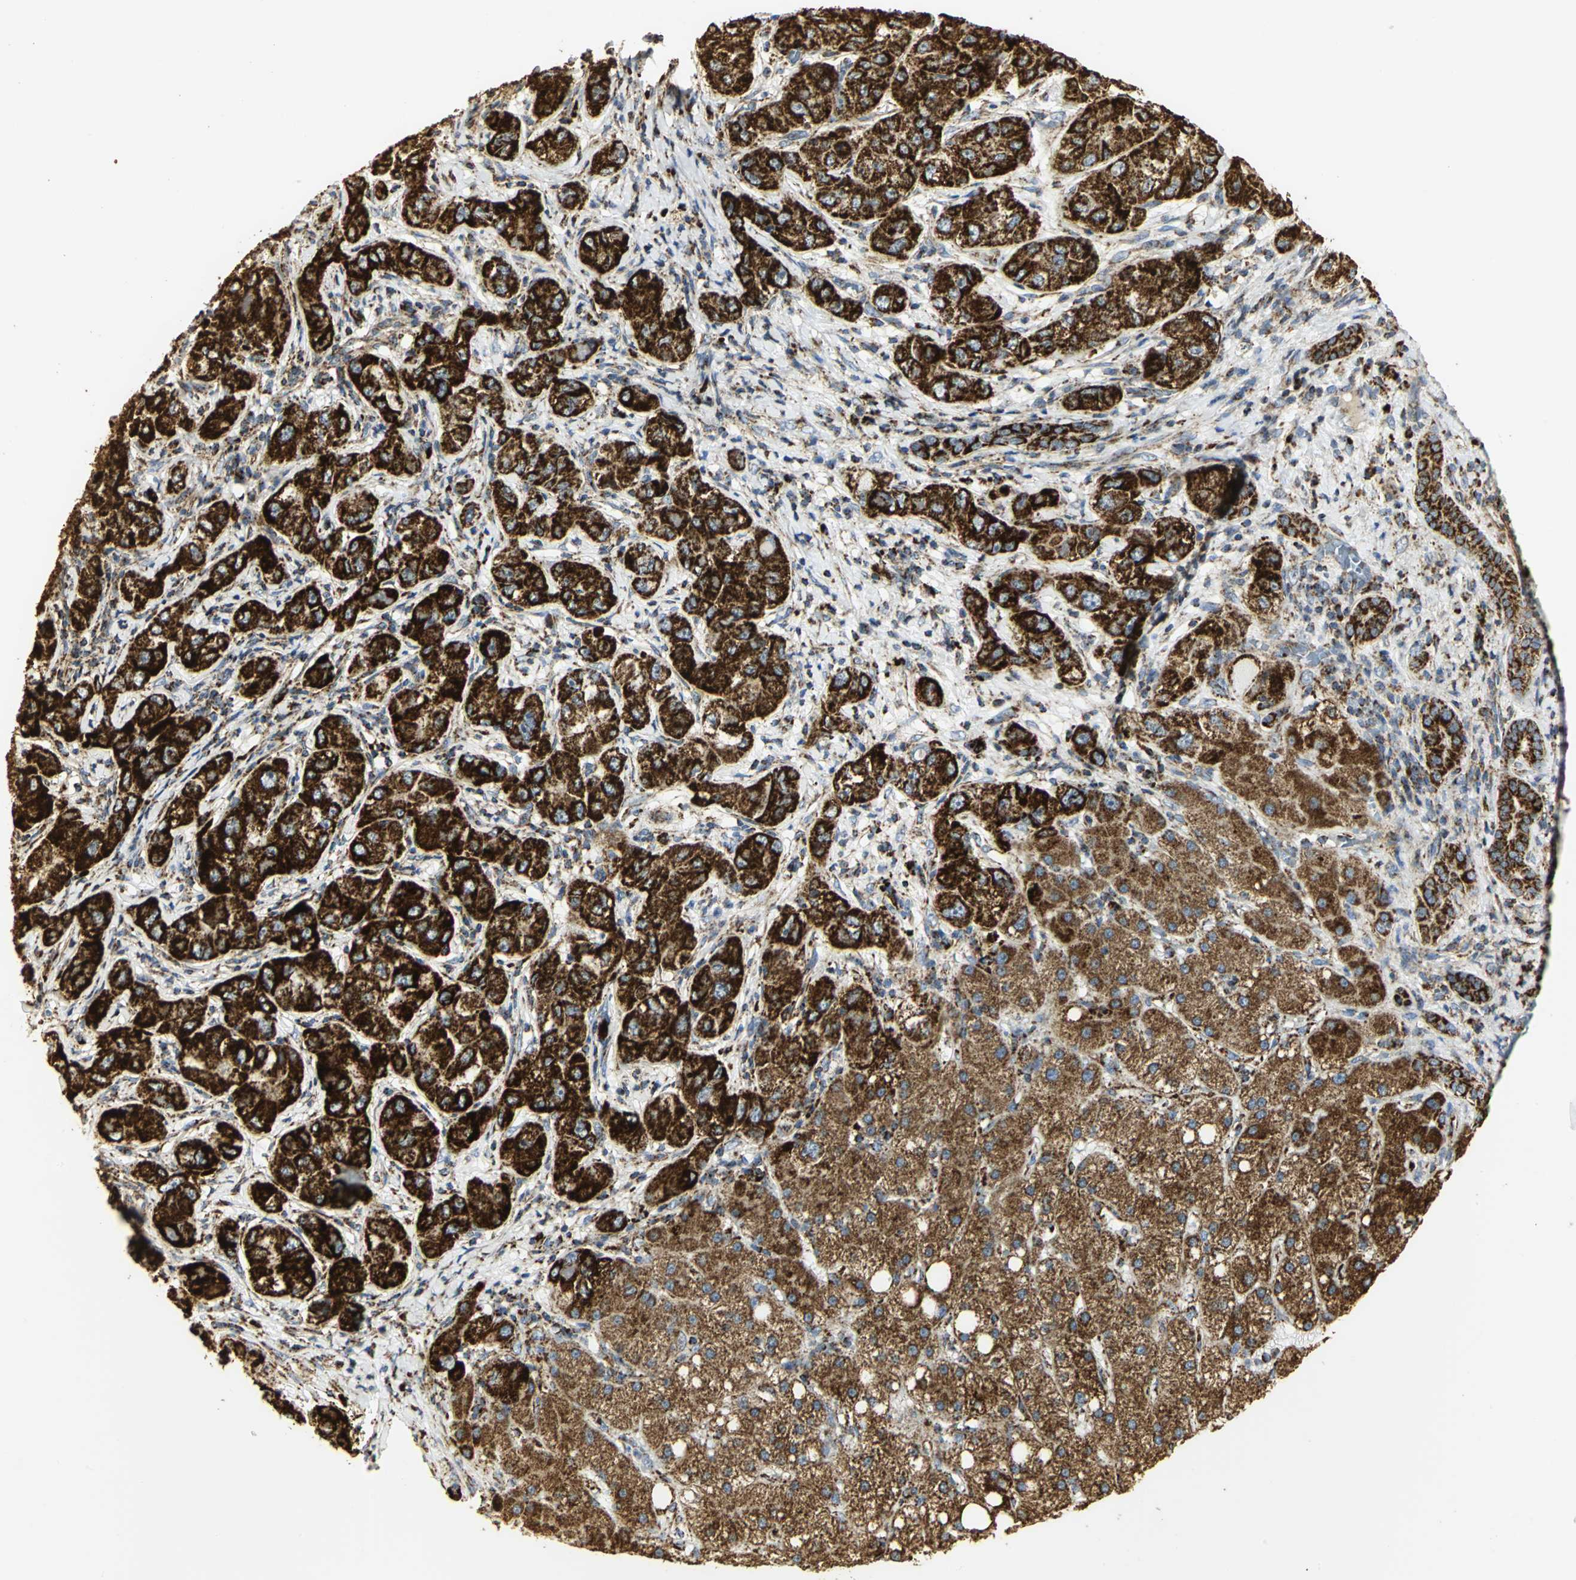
{"staining": {"intensity": "strong", "quantity": ">75%", "location": "cytoplasmic/membranous"}, "tissue": "liver cancer", "cell_type": "Tumor cells", "image_type": "cancer", "snomed": [{"axis": "morphology", "description": "Carcinoma, Hepatocellular, NOS"}, {"axis": "topography", "description": "Liver"}], "caption": "Immunohistochemical staining of human liver cancer demonstrates strong cytoplasmic/membranous protein expression in about >75% of tumor cells.", "gene": "VDAC1", "patient": {"sex": "male", "age": 80}}